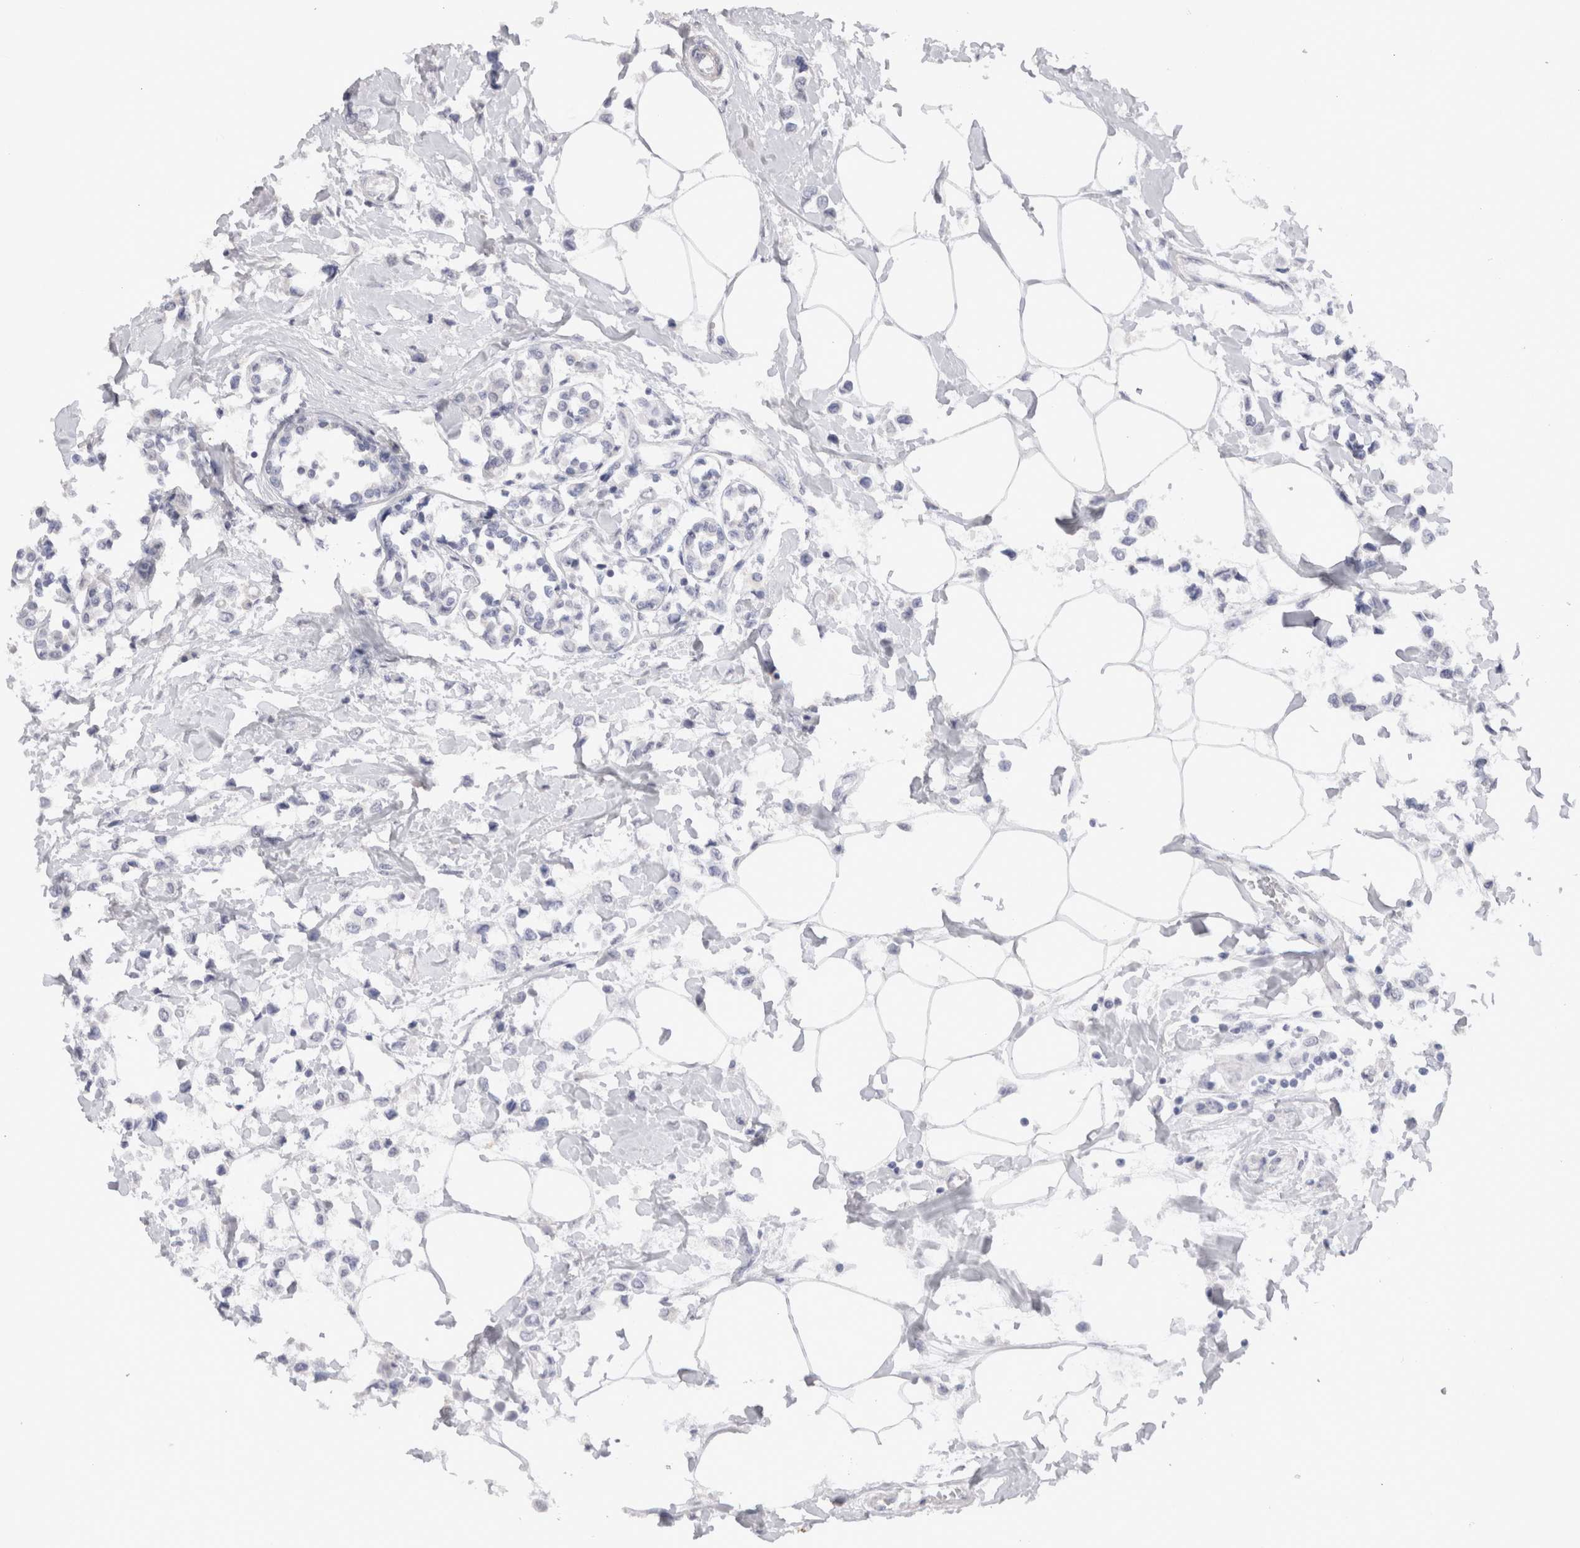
{"staining": {"intensity": "negative", "quantity": "none", "location": "none"}, "tissue": "breast cancer", "cell_type": "Tumor cells", "image_type": "cancer", "snomed": [{"axis": "morphology", "description": "Lobular carcinoma"}, {"axis": "topography", "description": "Breast"}], "caption": "The immunohistochemistry photomicrograph has no significant staining in tumor cells of lobular carcinoma (breast) tissue.", "gene": "CDH6", "patient": {"sex": "female", "age": 51}}